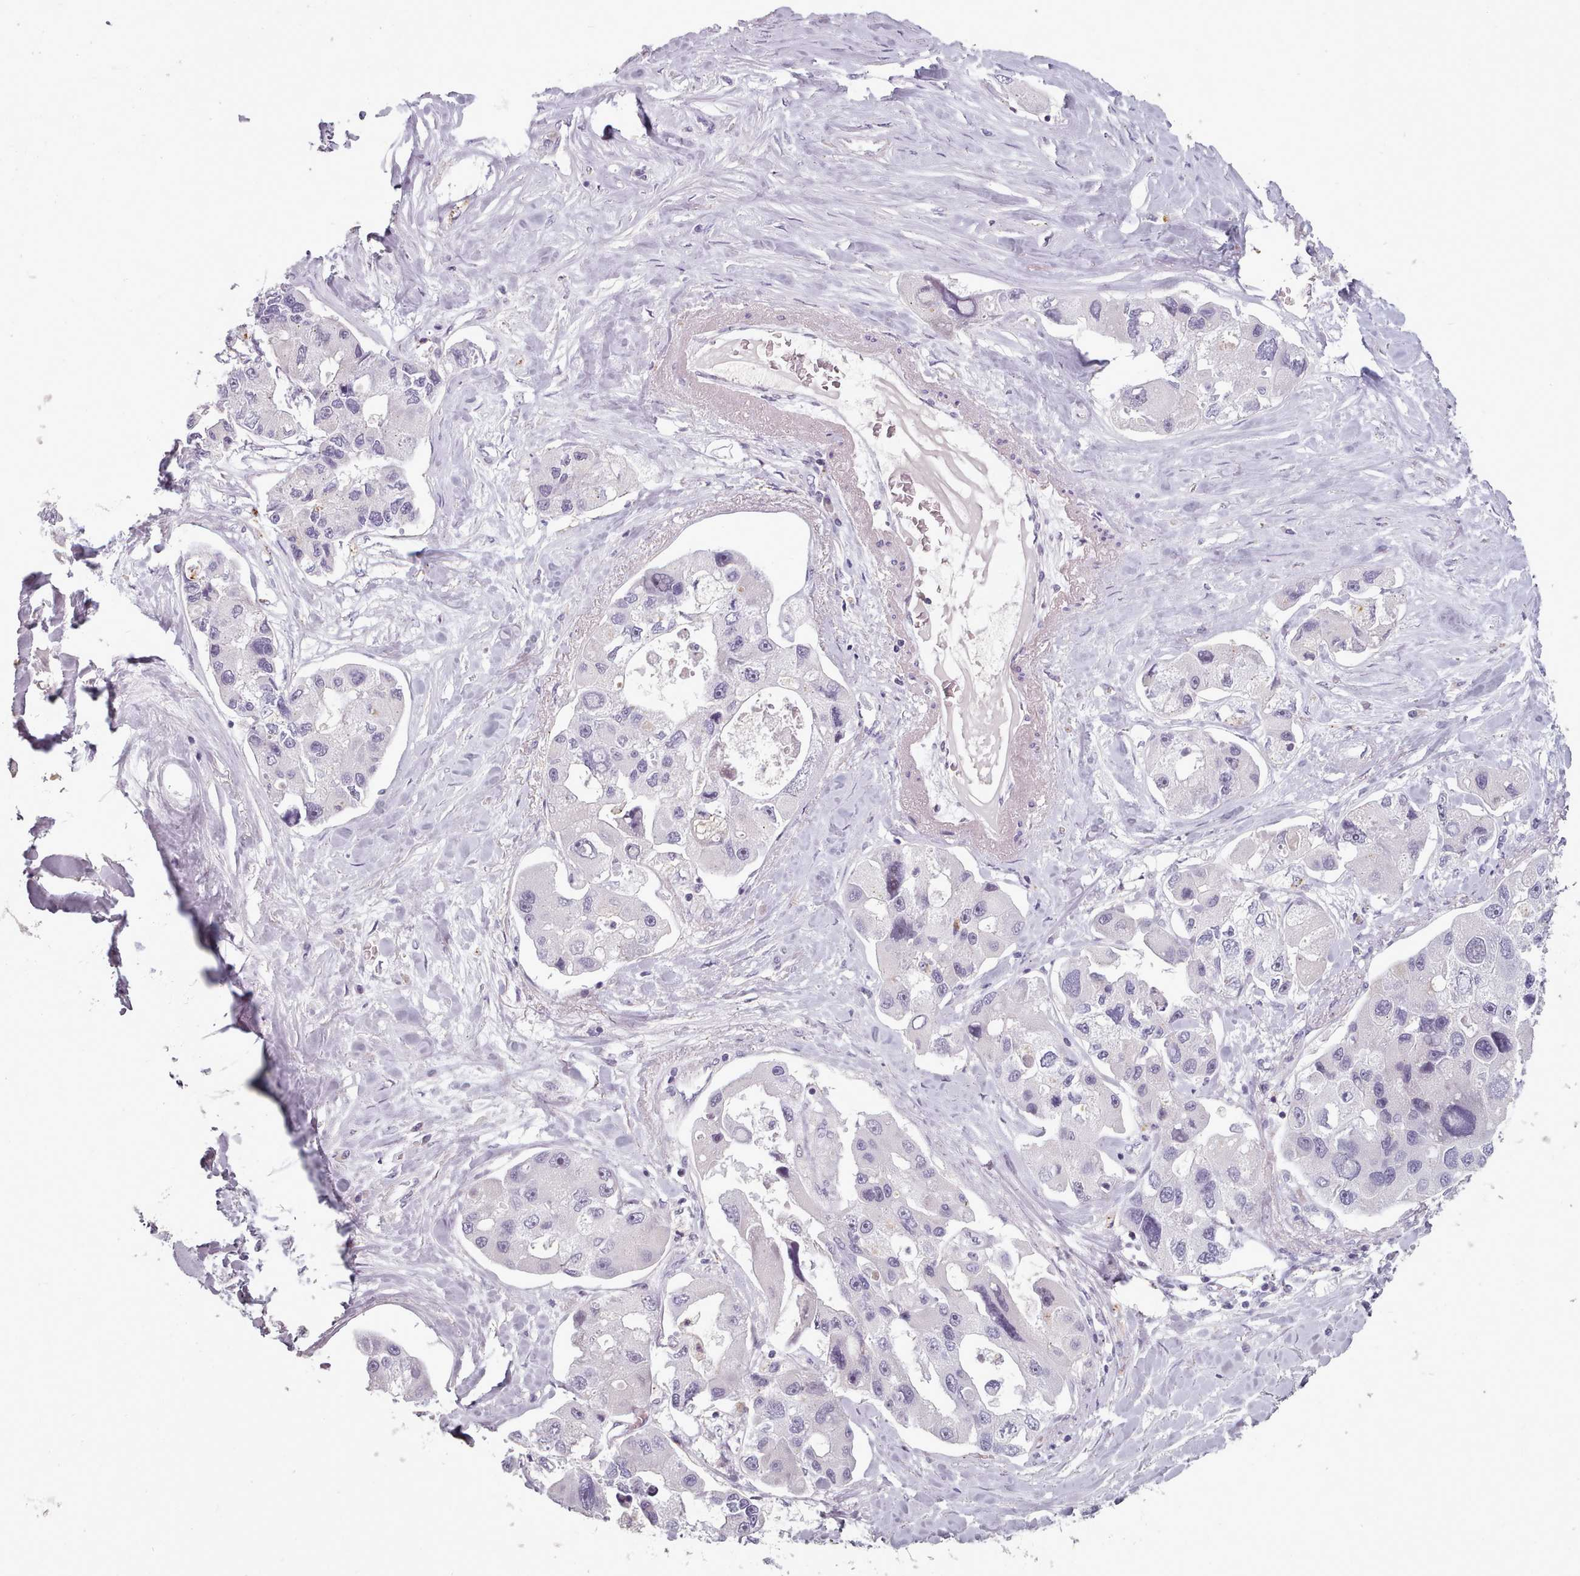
{"staining": {"intensity": "negative", "quantity": "none", "location": "none"}, "tissue": "lung cancer", "cell_type": "Tumor cells", "image_type": "cancer", "snomed": [{"axis": "morphology", "description": "Adenocarcinoma, NOS"}, {"axis": "topography", "description": "Lung"}], "caption": "Tumor cells are negative for protein expression in human lung adenocarcinoma.", "gene": "PBX4", "patient": {"sex": "female", "age": 54}}